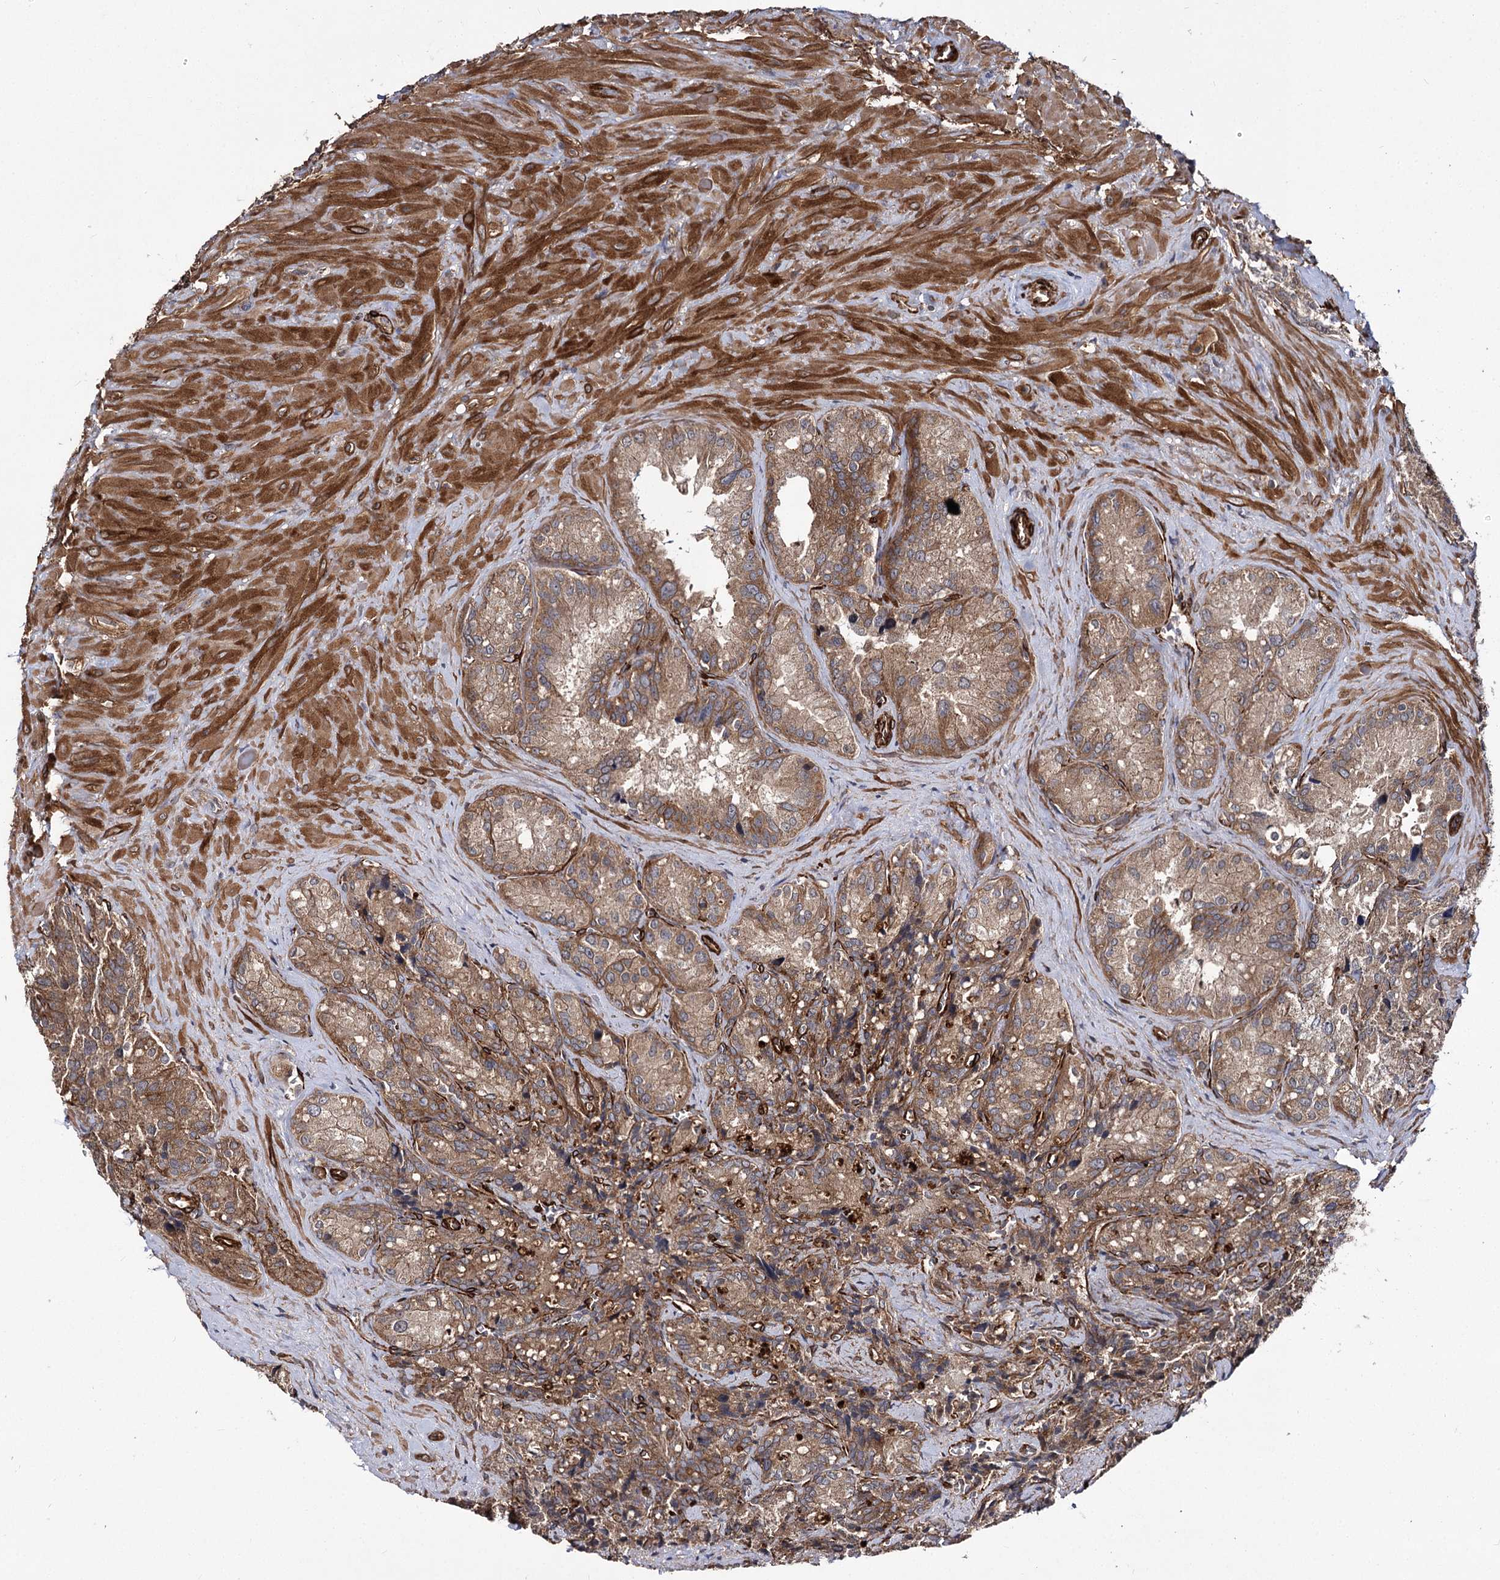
{"staining": {"intensity": "moderate", "quantity": ">75%", "location": "cytoplasmic/membranous"}, "tissue": "seminal vesicle", "cell_type": "Glandular cells", "image_type": "normal", "snomed": [{"axis": "morphology", "description": "Normal tissue, NOS"}, {"axis": "topography", "description": "Seminal veicle"}], "caption": "Moderate cytoplasmic/membranous expression is identified in about >75% of glandular cells in unremarkable seminal vesicle. (IHC, brightfield microscopy, high magnification).", "gene": "MYO1C", "patient": {"sex": "male", "age": 62}}